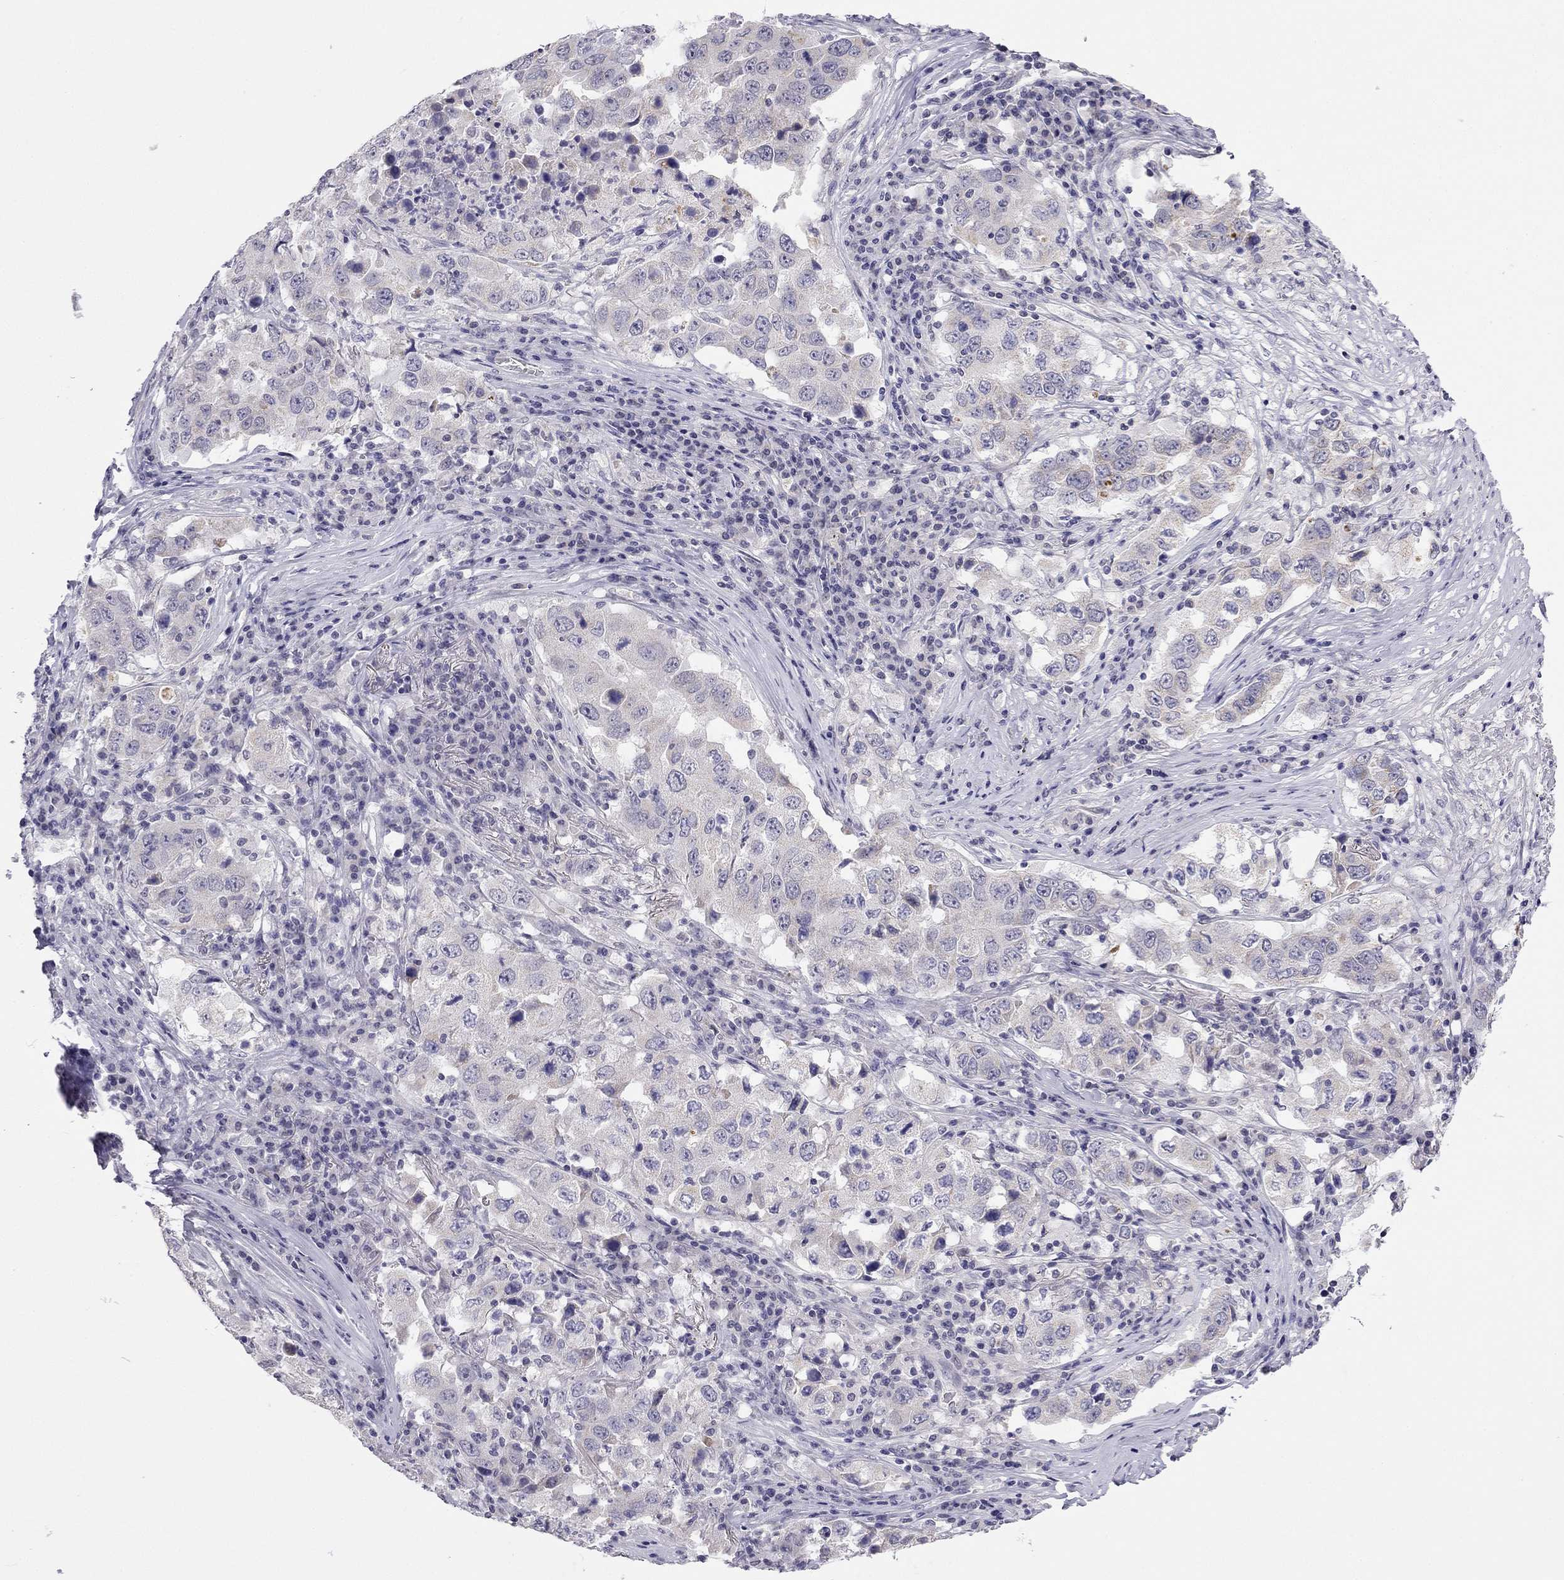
{"staining": {"intensity": "negative", "quantity": "none", "location": "none"}, "tissue": "lung cancer", "cell_type": "Tumor cells", "image_type": "cancer", "snomed": [{"axis": "morphology", "description": "Adenocarcinoma, NOS"}, {"axis": "topography", "description": "Lung"}], "caption": "DAB immunohistochemical staining of human lung cancer shows no significant positivity in tumor cells.", "gene": "C5orf49", "patient": {"sex": "male", "age": 73}}